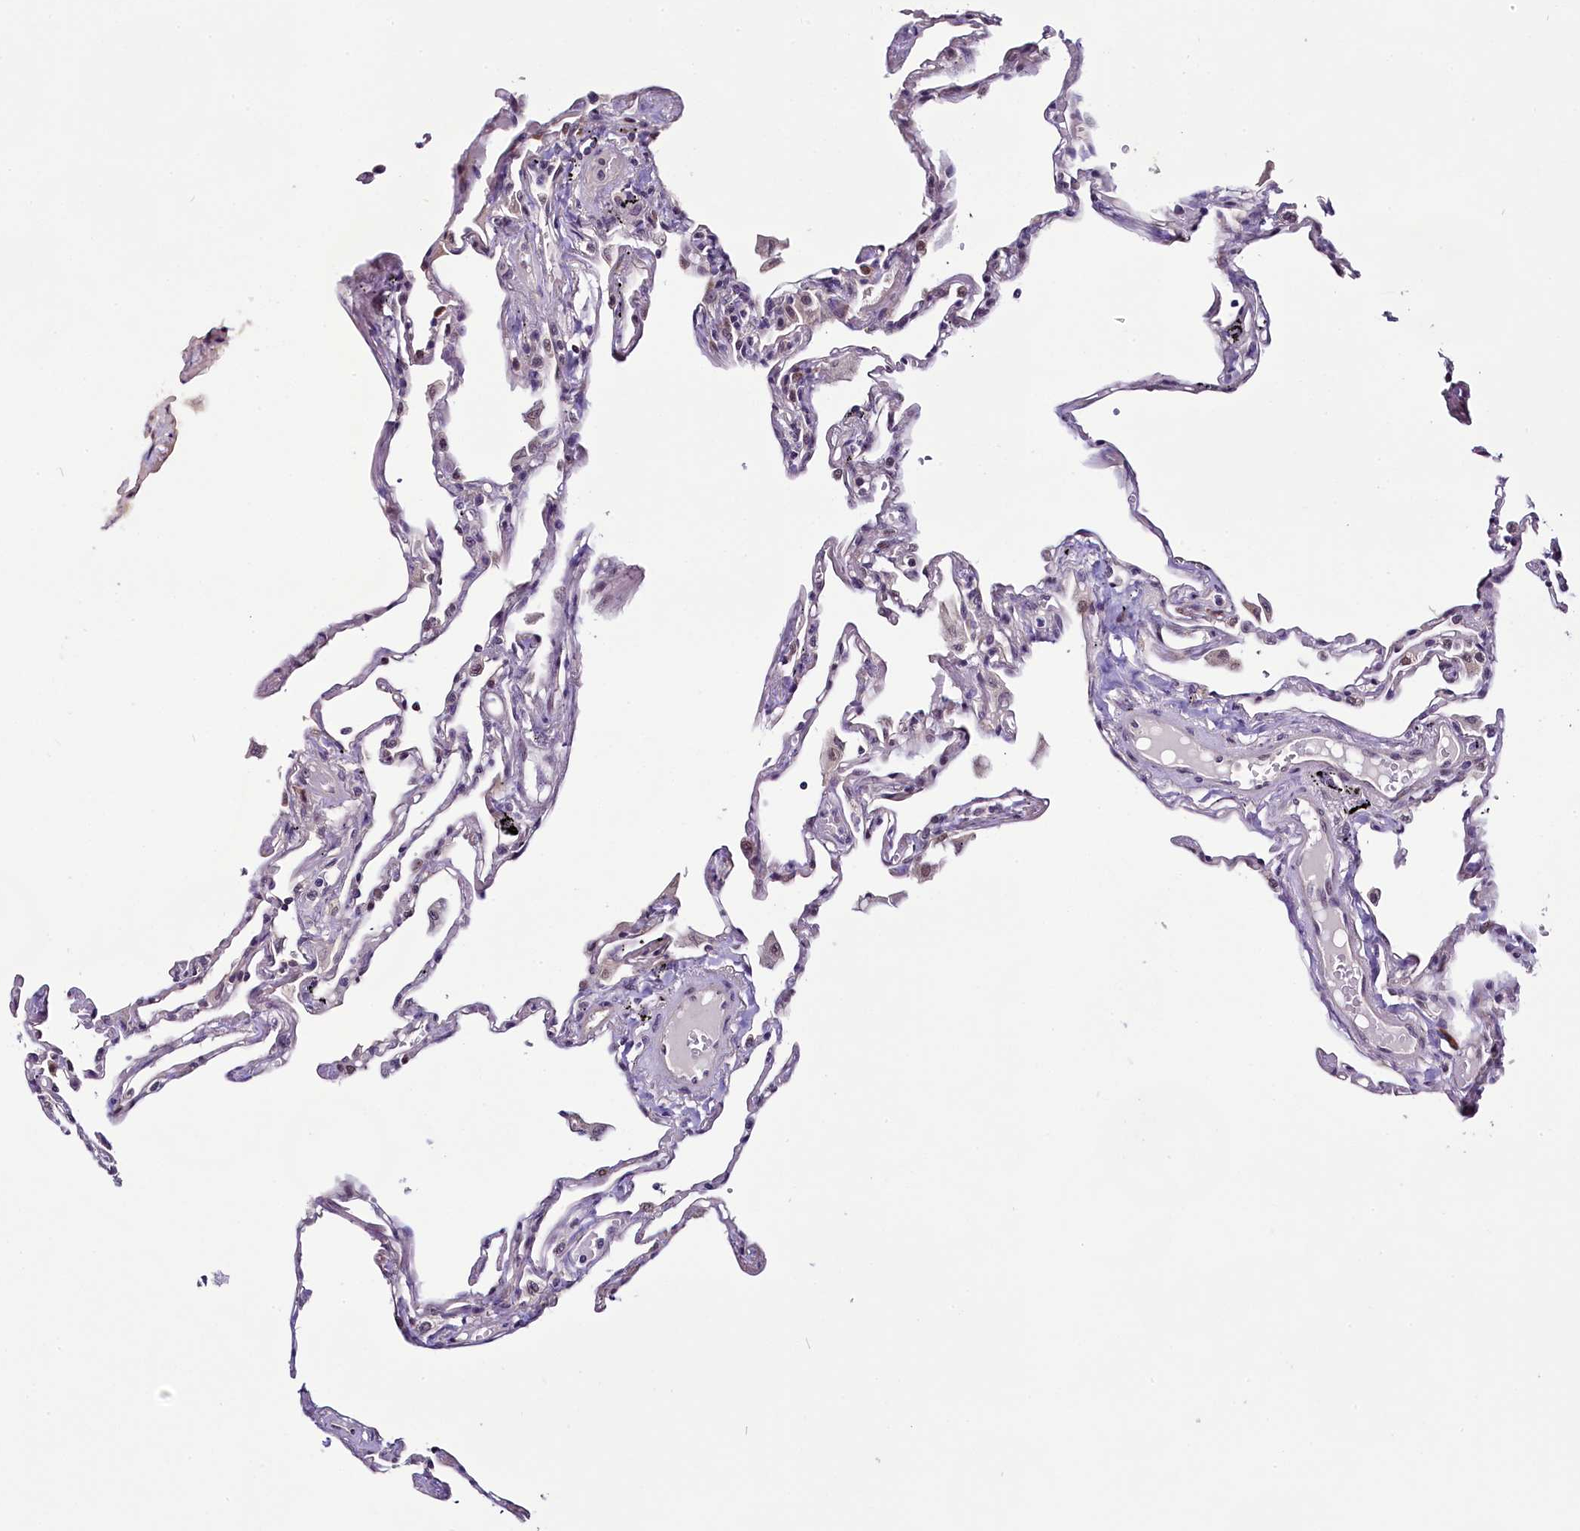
{"staining": {"intensity": "negative", "quantity": "none", "location": "none"}, "tissue": "lung", "cell_type": "Alveolar cells", "image_type": "normal", "snomed": [{"axis": "morphology", "description": "Normal tissue, NOS"}, {"axis": "topography", "description": "Lung"}], "caption": "Alveolar cells show no significant staining in normal lung.", "gene": "RPUSD2", "patient": {"sex": "female", "age": 67}}